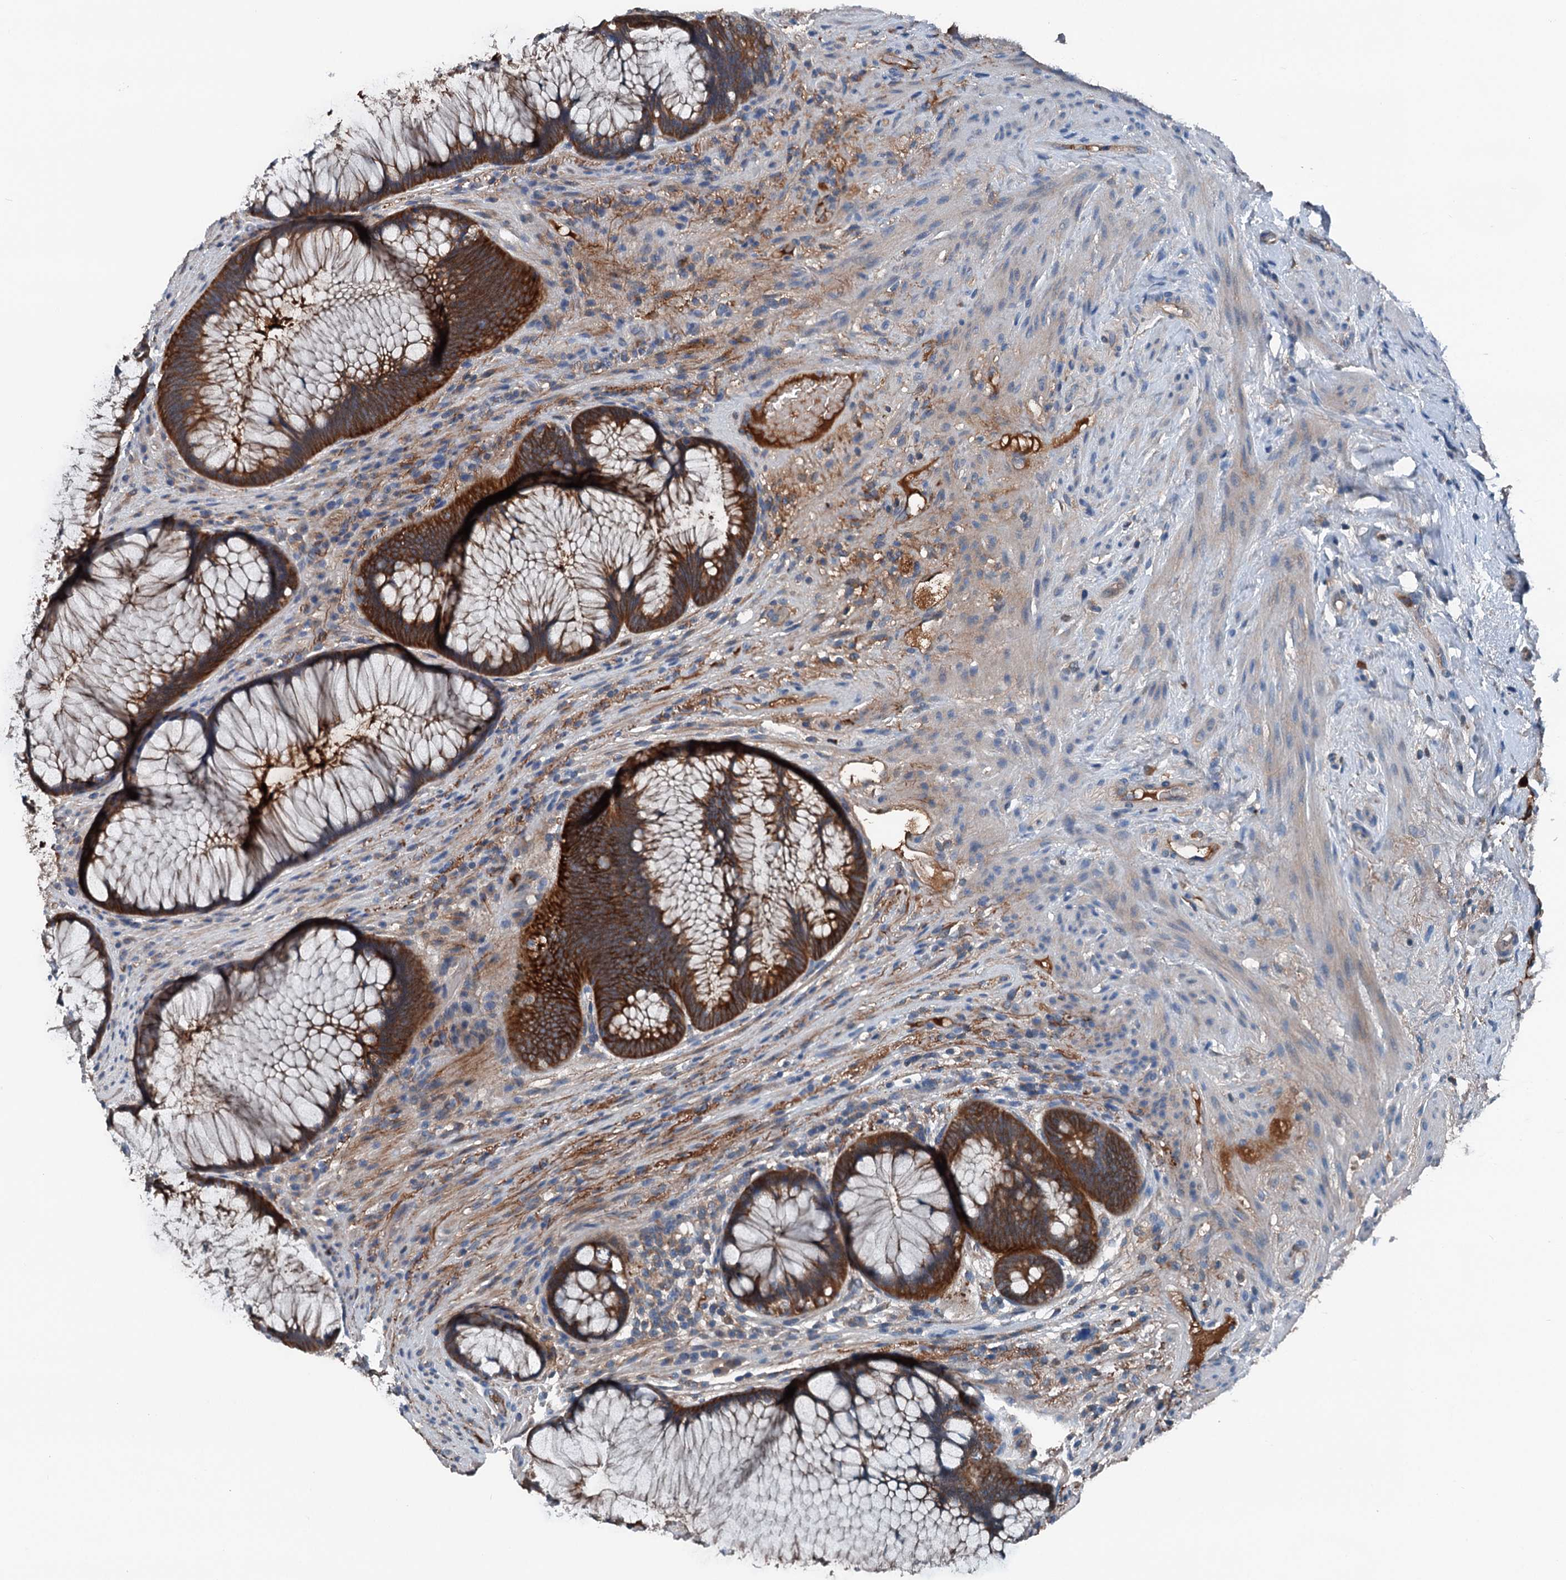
{"staining": {"intensity": "strong", "quantity": ">75%", "location": "cytoplasmic/membranous"}, "tissue": "rectum", "cell_type": "Glandular cells", "image_type": "normal", "snomed": [{"axis": "morphology", "description": "Normal tissue, NOS"}, {"axis": "topography", "description": "Rectum"}], "caption": "The photomicrograph exhibits staining of unremarkable rectum, revealing strong cytoplasmic/membranous protein staining (brown color) within glandular cells.", "gene": "PDSS1", "patient": {"sex": "male", "age": 51}}